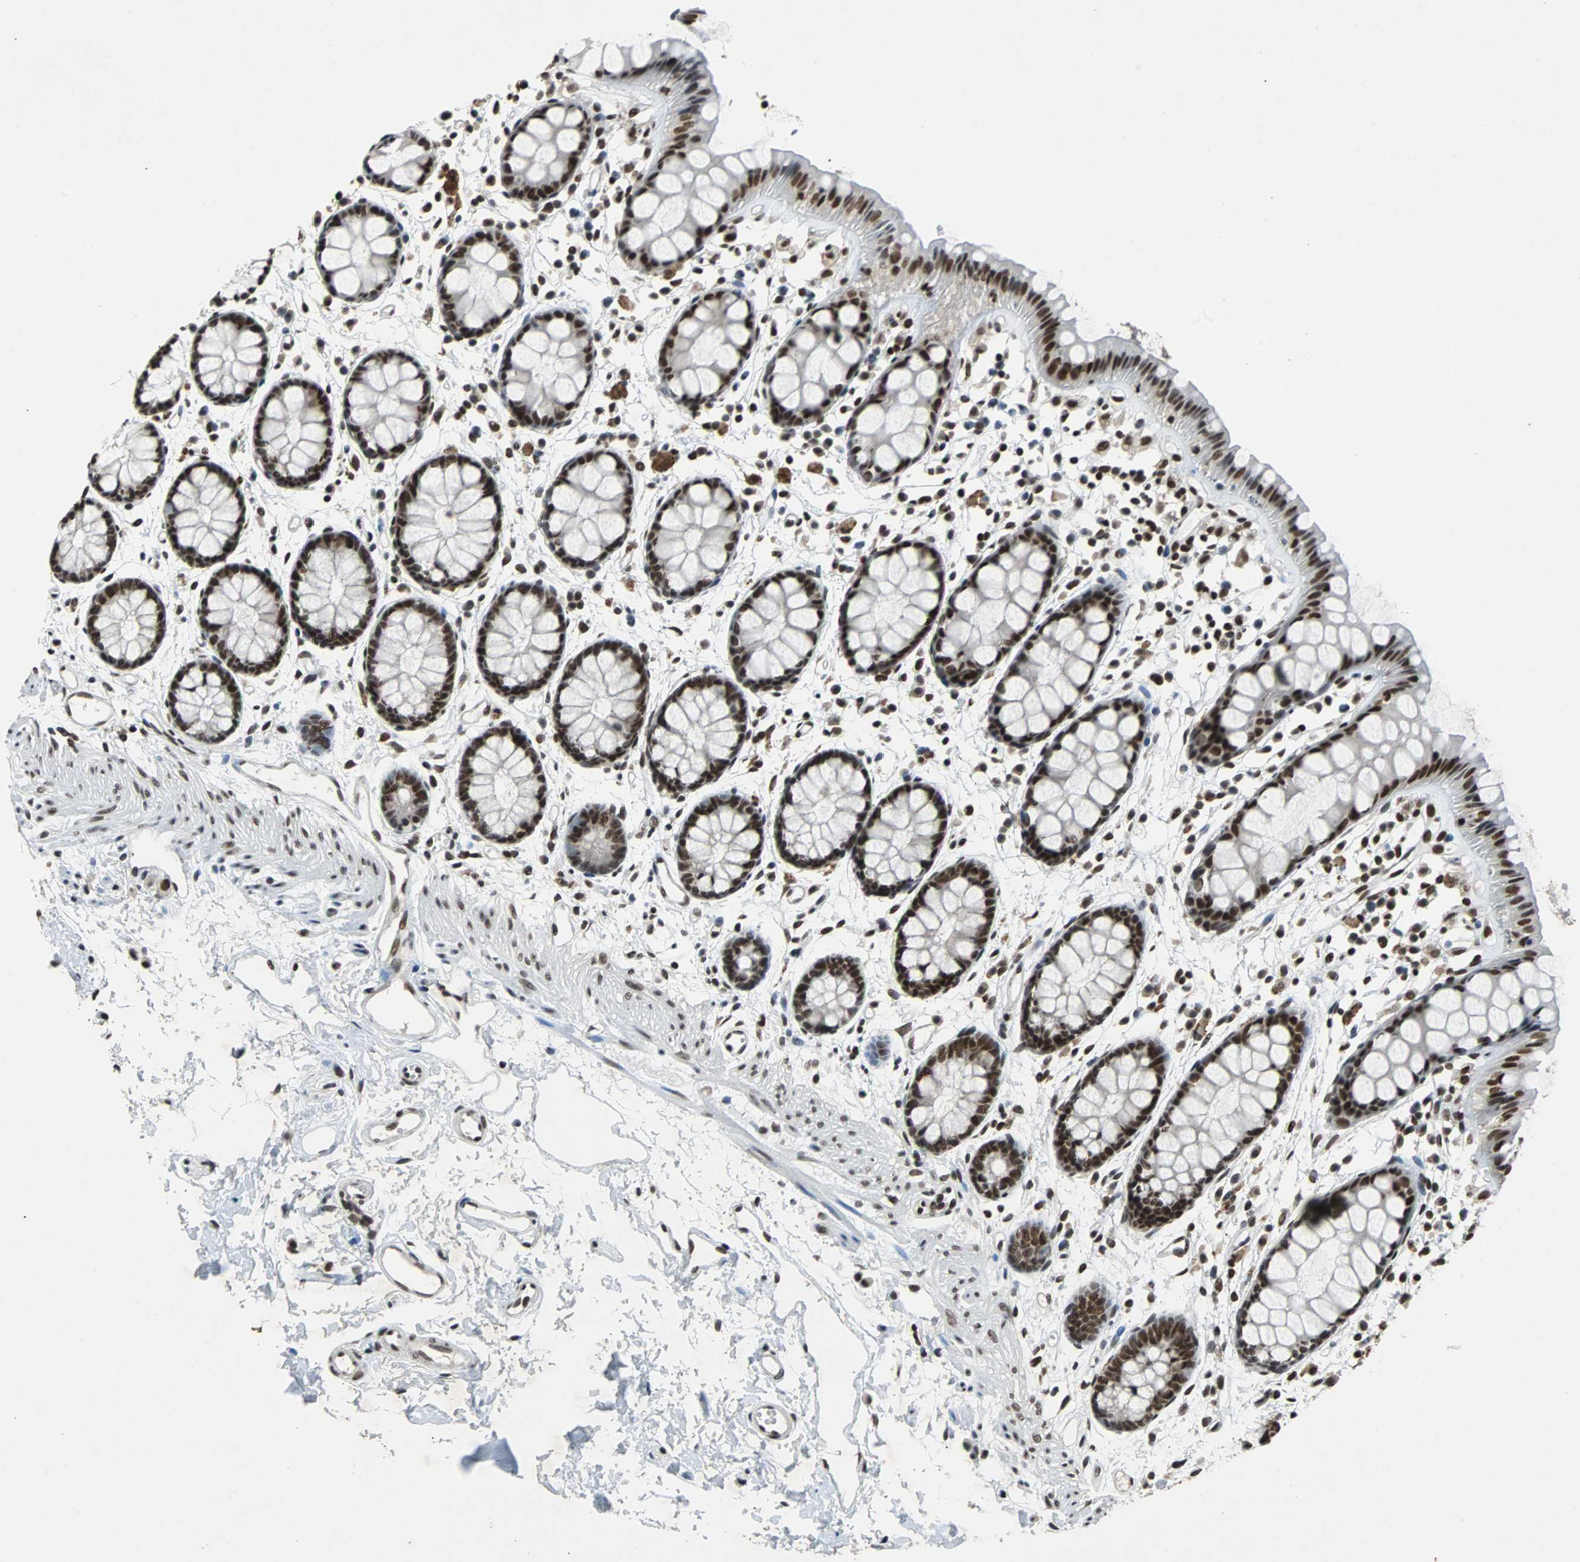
{"staining": {"intensity": "strong", "quantity": ">75%", "location": "nuclear"}, "tissue": "rectum", "cell_type": "Glandular cells", "image_type": "normal", "snomed": [{"axis": "morphology", "description": "Normal tissue, NOS"}, {"axis": "topography", "description": "Rectum"}], "caption": "Protein analysis of unremarkable rectum reveals strong nuclear expression in approximately >75% of glandular cells. (Stains: DAB (3,3'-diaminobenzidine) in brown, nuclei in blue, Microscopy: brightfield microscopy at high magnification).", "gene": "GATAD2A", "patient": {"sex": "female", "age": 66}}